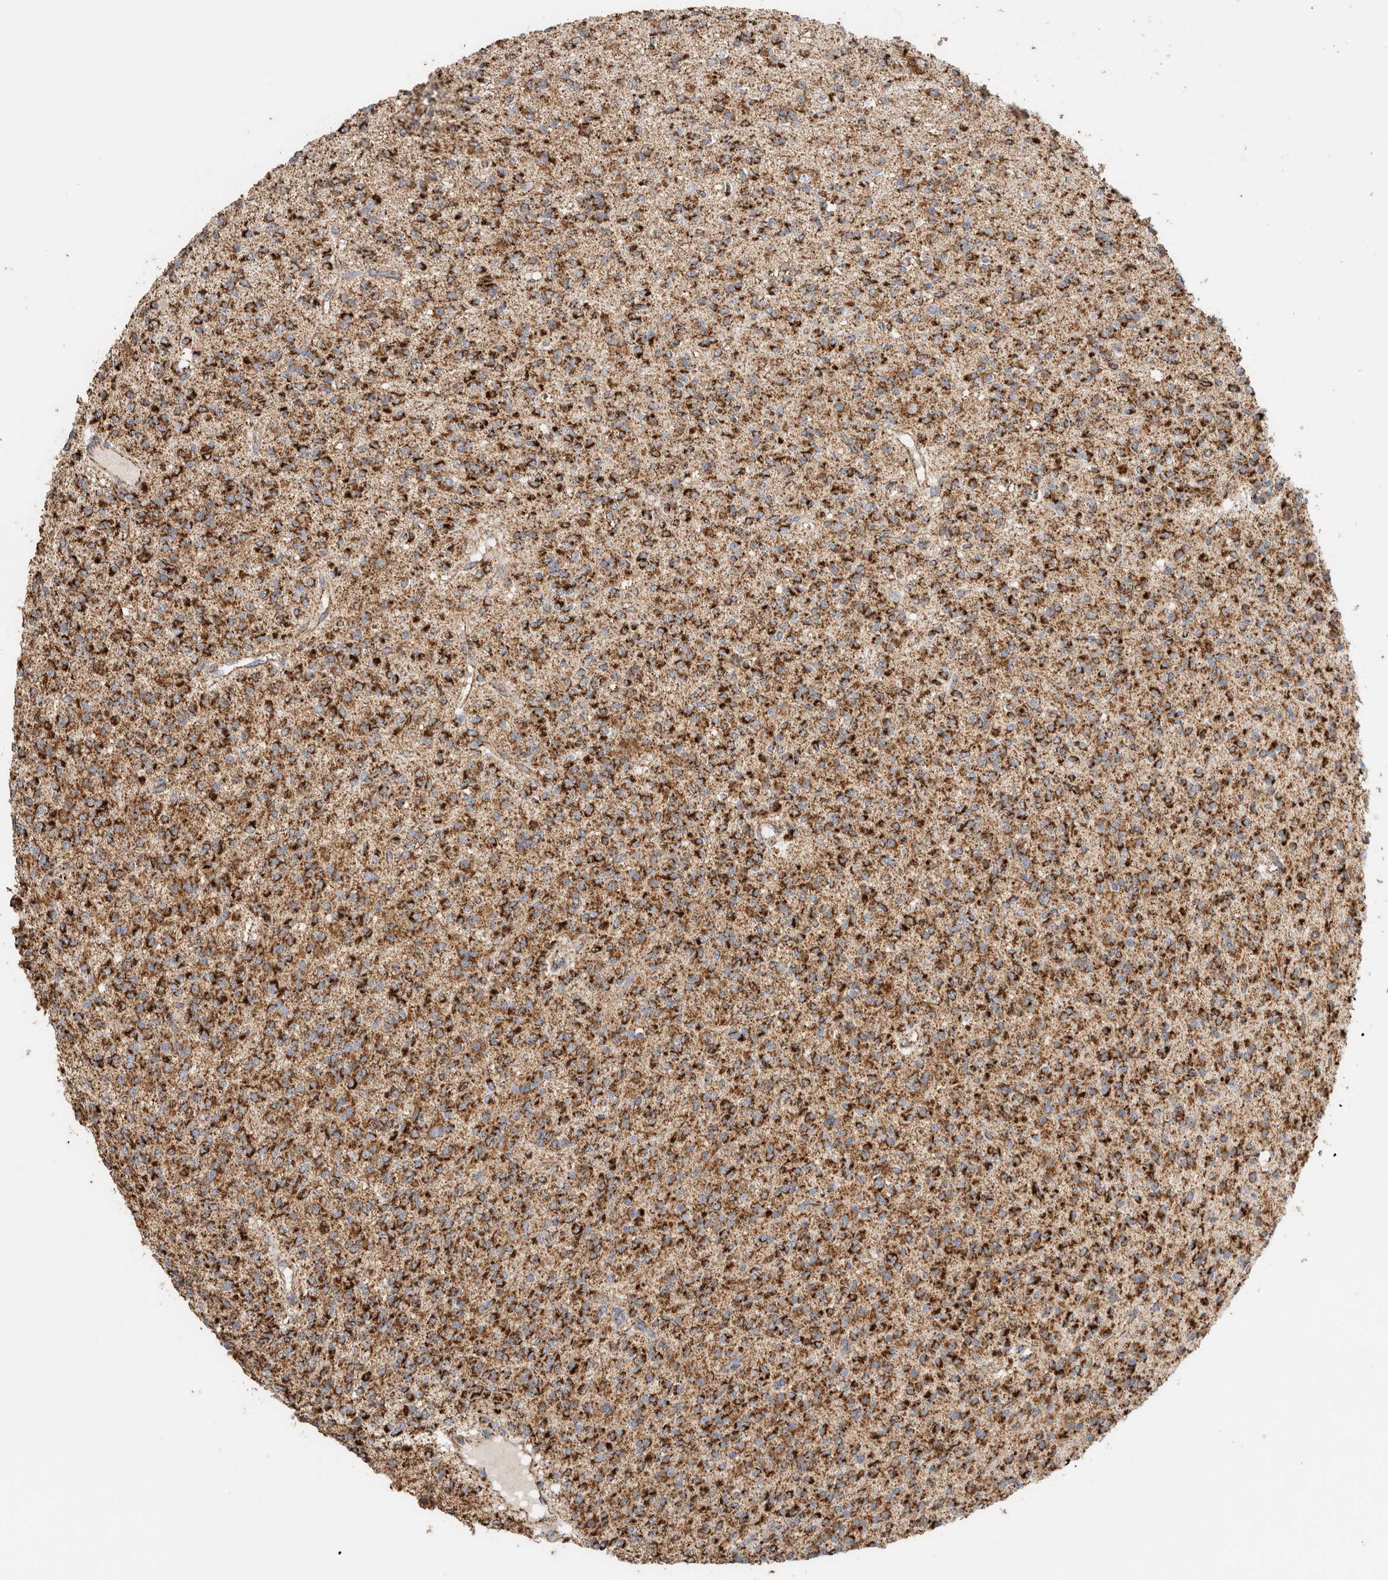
{"staining": {"intensity": "strong", "quantity": ">75%", "location": "cytoplasmic/membranous"}, "tissue": "glioma", "cell_type": "Tumor cells", "image_type": "cancer", "snomed": [{"axis": "morphology", "description": "Glioma, malignant, High grade"}, {"axis": "topography", "description": "Brain"}], "caption": "Tumor cells display high levels of strong cytoplasmic/membranous positivity in approximately >75% of cells in malignant glioma (high-grade).", "gene": "C1QBP", "patient": {"sex": "male", "age": 34}}